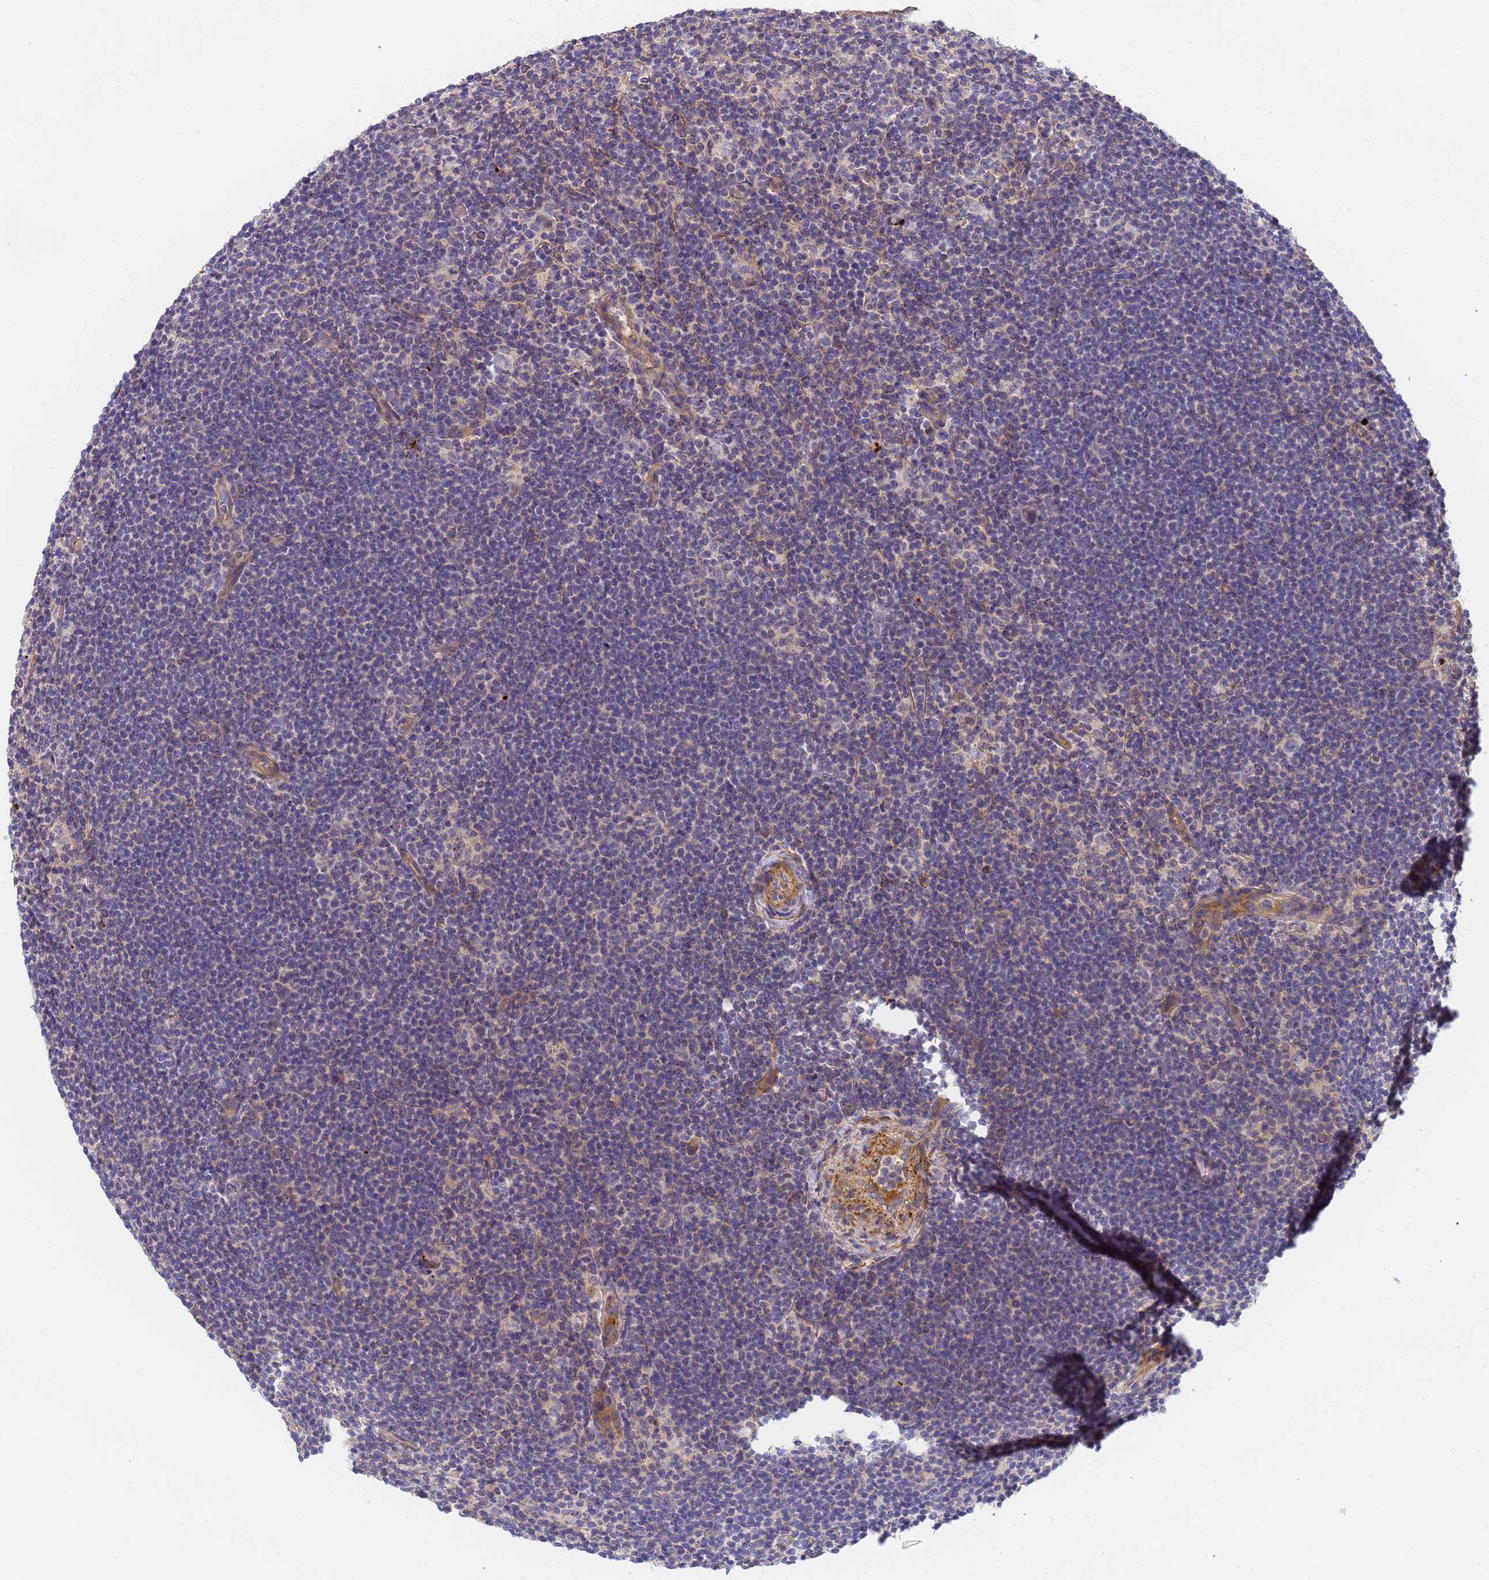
{"staining": {"intensity": "negative", "quantity": "none", "location": "none"}, "tissue": "lymphoma", "cell_type": "Tumor cells", "image_type": "cancer", "snomed": [{"axis": "morphology", "description": "Hodgkin's disease, NOS"}, {"axis": "topography", "description": "Lymph node"}], "caption": "DAB immunohistochemical staining of human Hodgkin's disease shows no significant staining in tumor cells.", "gene": "MYL12A", "patient": {"sex": "female", "age": 57}}